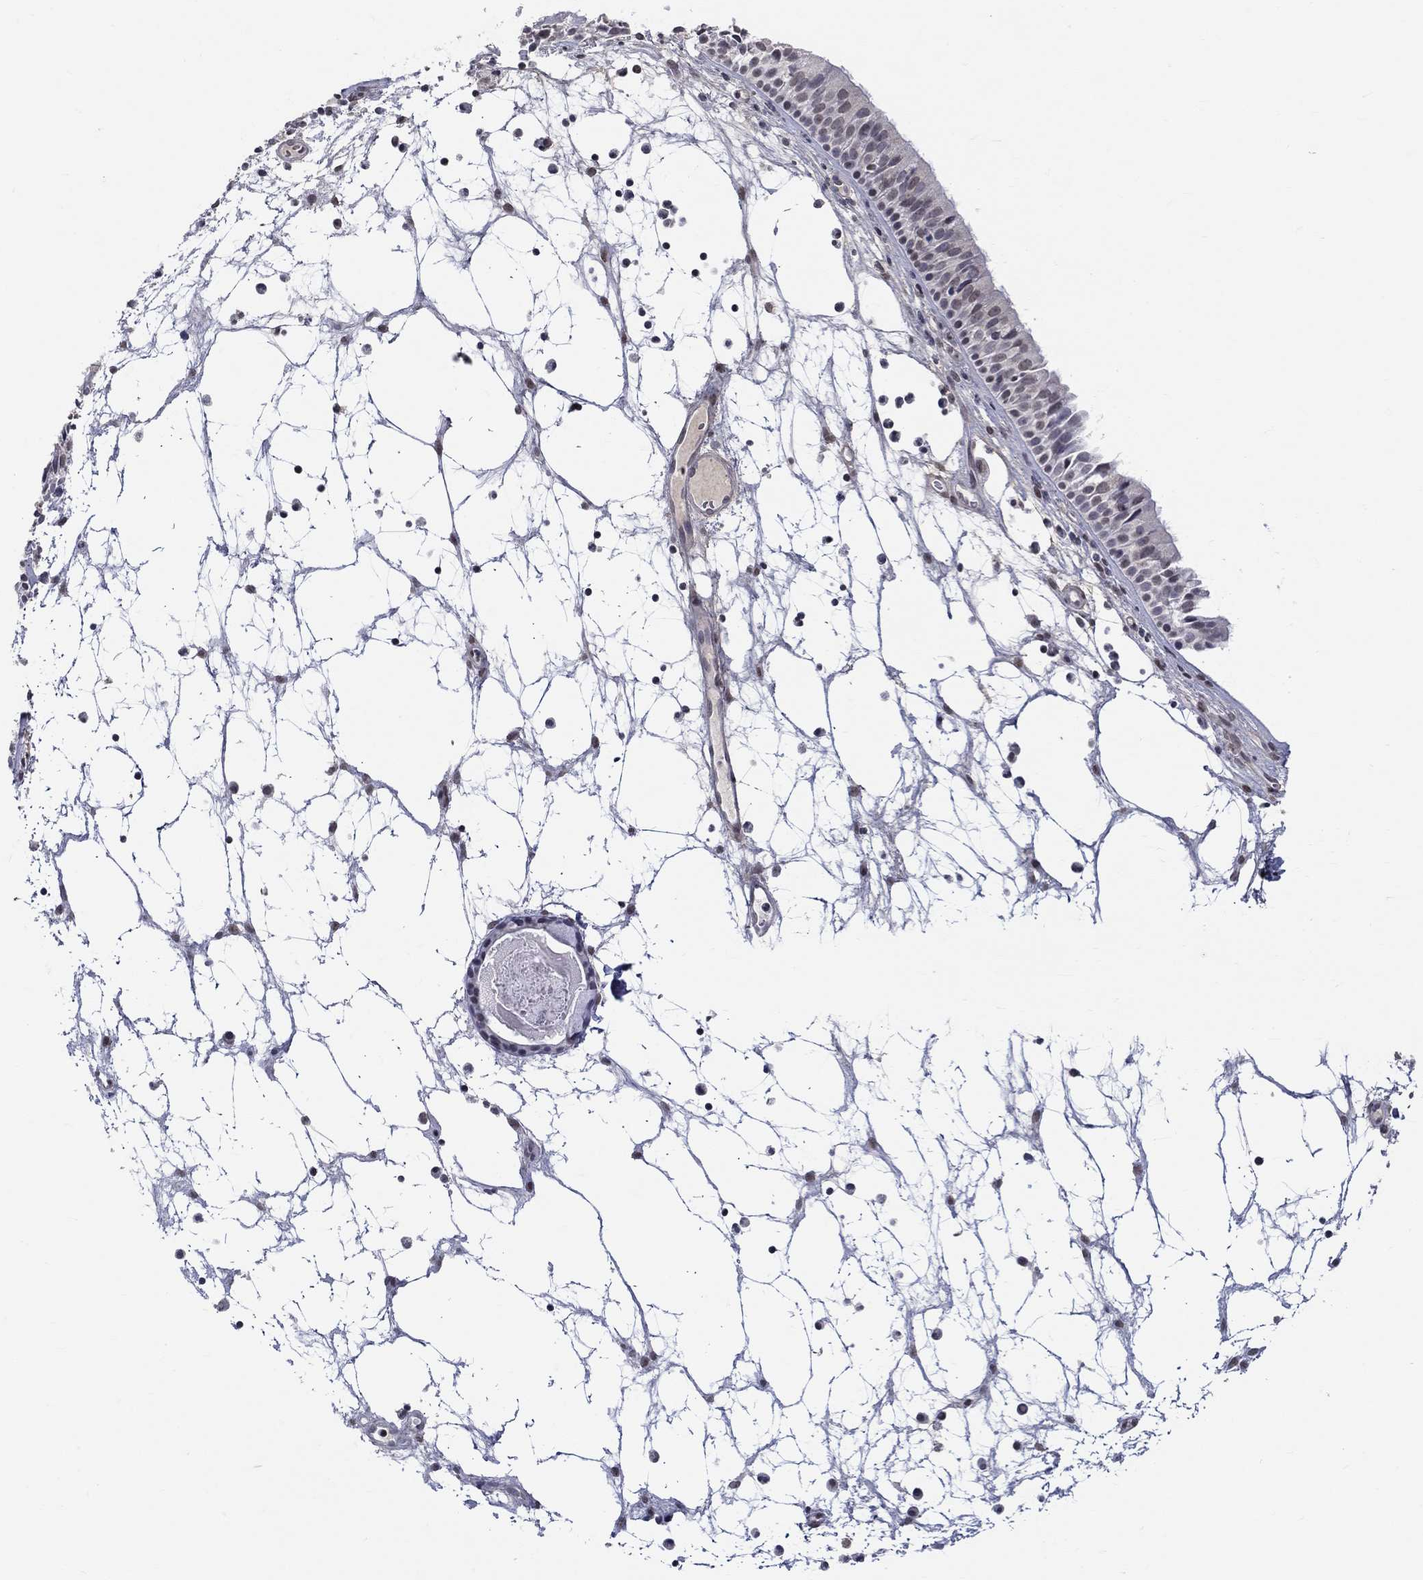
{"staining": {"intensity": "negative", "quantity": "none", "location": "none"}, "tissue": "nasopharynx", "cell_type": "Respiratory epithelial cells", "image_type": "normal", "snomed": [{"axis": "morphology", "description": "Normal tissue, NOS"}, {"axis": "topography", "description": "Nasopharynx"}], "caption": "Immunohistochemistry (IHC) photomicrograph of normal nasopharynx: human nasopharynx stained with DAB (3,3'-diaminobenzidine) displays no significant protein positivity in respiratory epithelial cells.", "gene": "KLF12", "patient": {"sex": "male", "age": 83}}